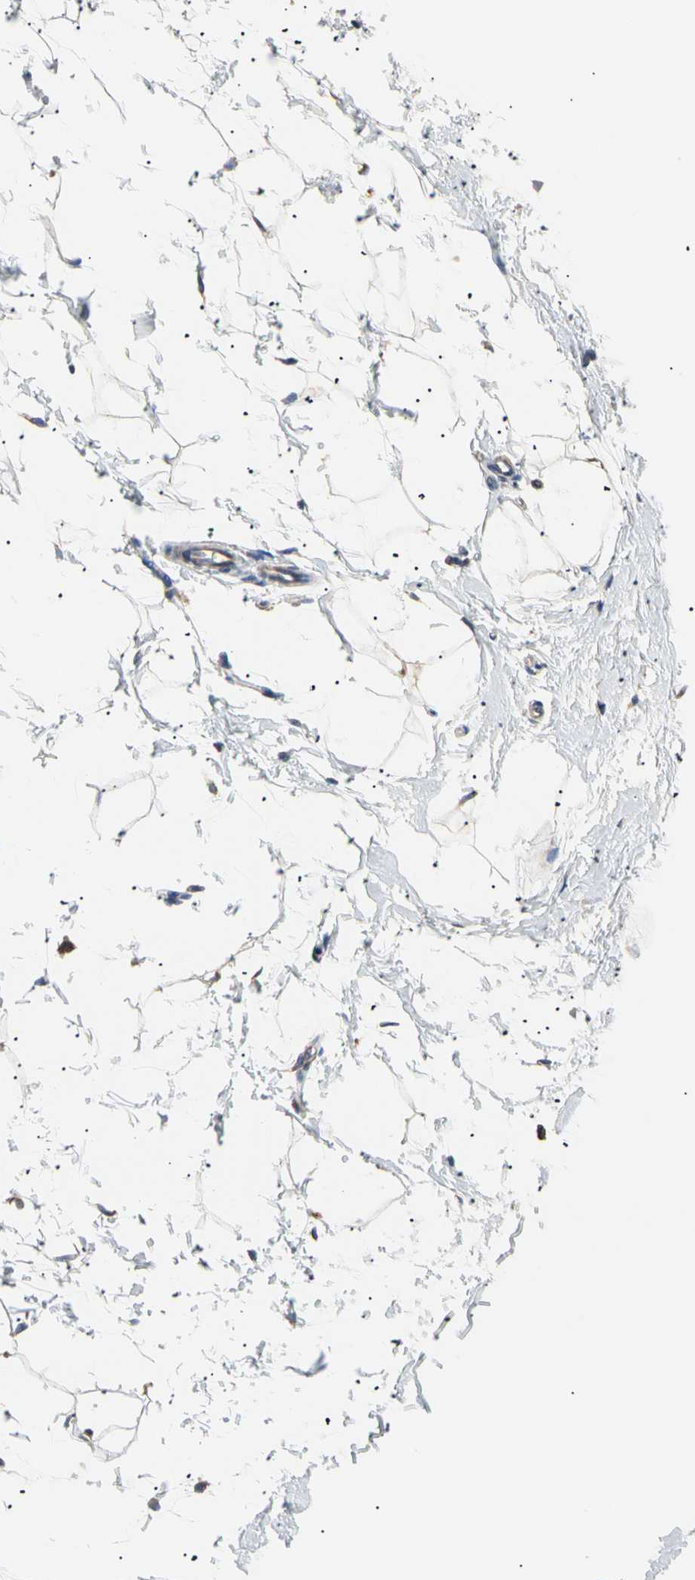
{"staining": {"intensity": "negative", "quantity": "none", "location": "none"}, "tissue": "adipose tissue", "cell_type": "Adipocytes", "image_type": "normal", "snomed": [{"axis": "morphology", "description": "Normal tissue, NOS"}, {"axis": "topography", "description": "Breast"}], "caption": "This histopathology image is of benign adipose tissue stained with immunohistochemistry to label a protein in brown with the nuclei are counter-stained blue. There is no positivity in adipocytes.", "gene": "PLGRKT", "patient": {"sex": "female", "age": 45}}